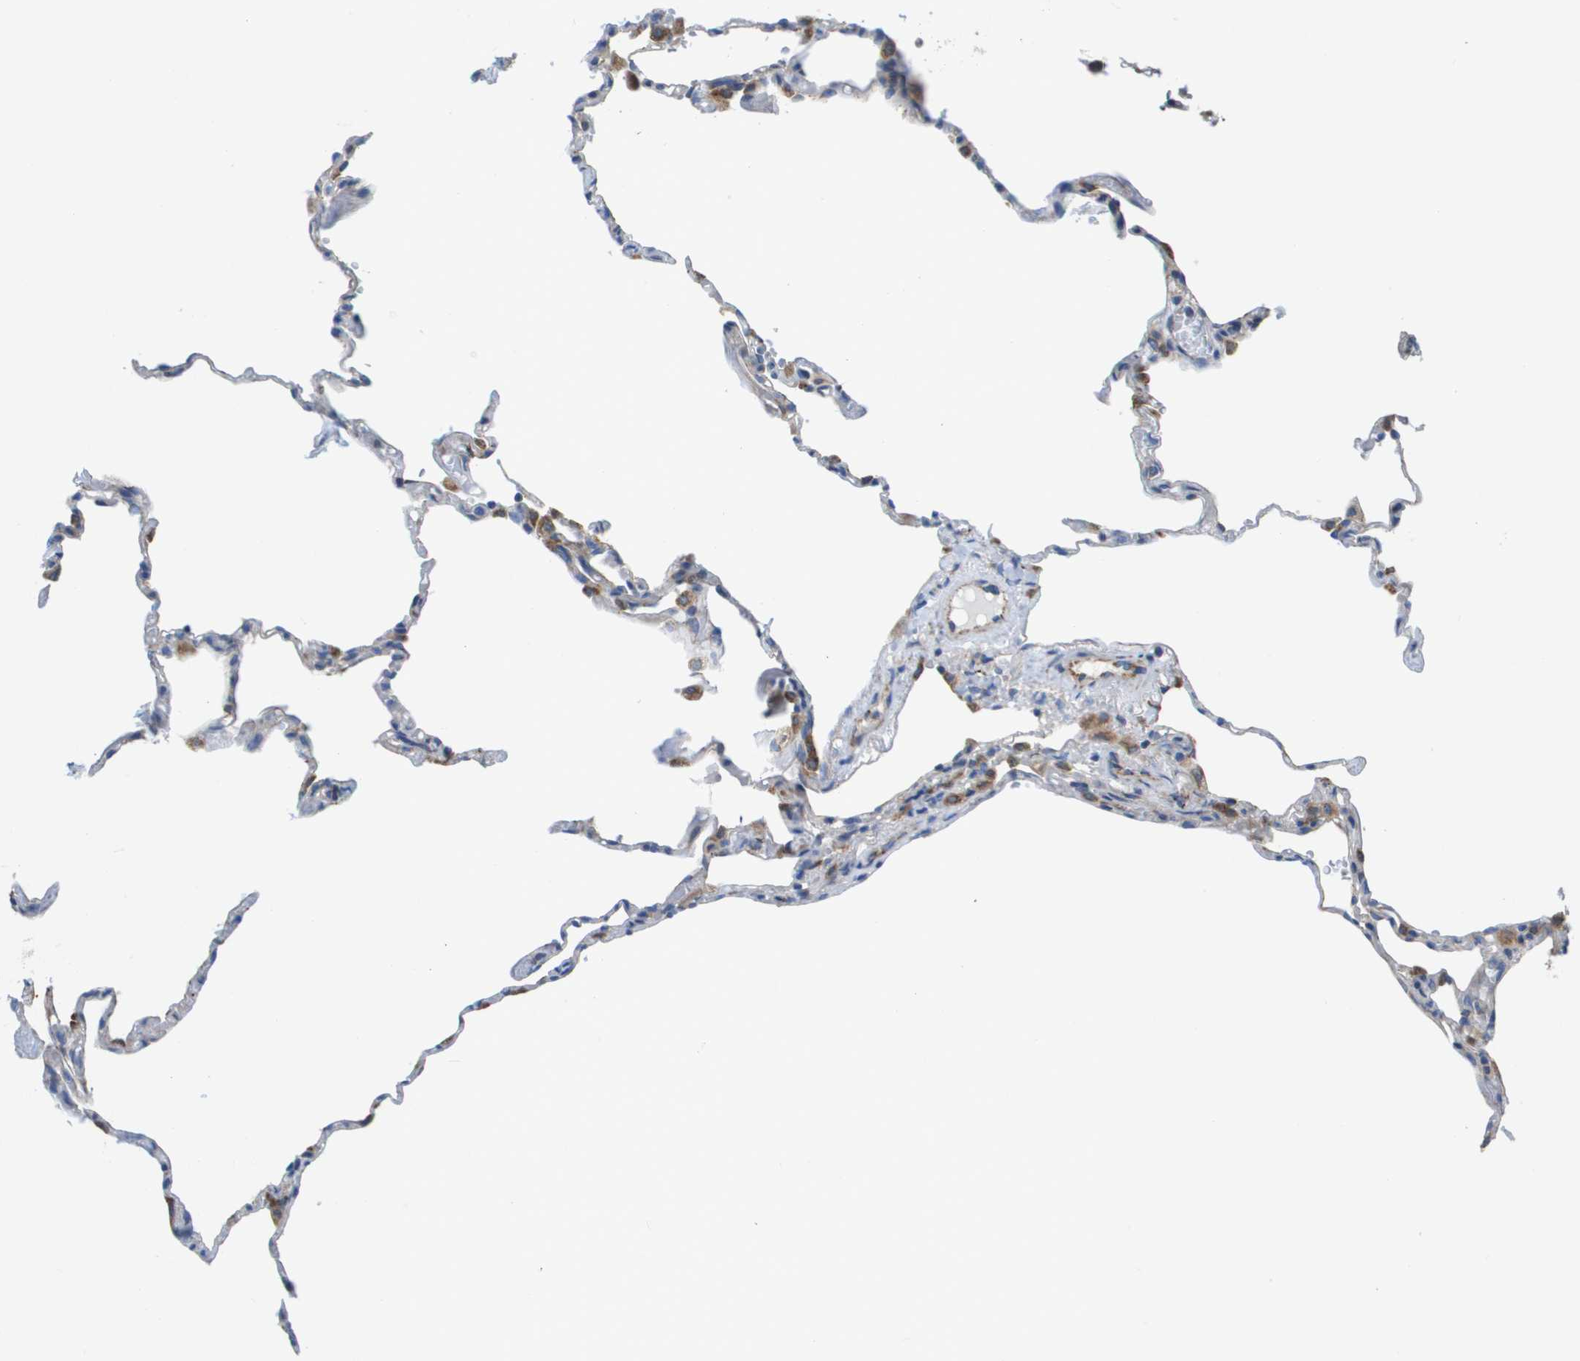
{"staining": {"intensity": "moderate", "quantity": "<25%", "location": "cytoplasmic/membranous"}, "tissue": "lung", "cell_type": "Alveolar cells", "image_type": "normal", "snomed": [{"axis": "morphology", "description": "Normal tissue, NOS"}, {"axis": "topography", "description": "Lung"}], "caption": "Lung stained for a protein (brown) demonstrates moderate cytoplasmic/membranous positive expression in approximately <25% of alveolar cells.", "gene": "FIS1", "patient": {"sex": "male", "age": 59}}